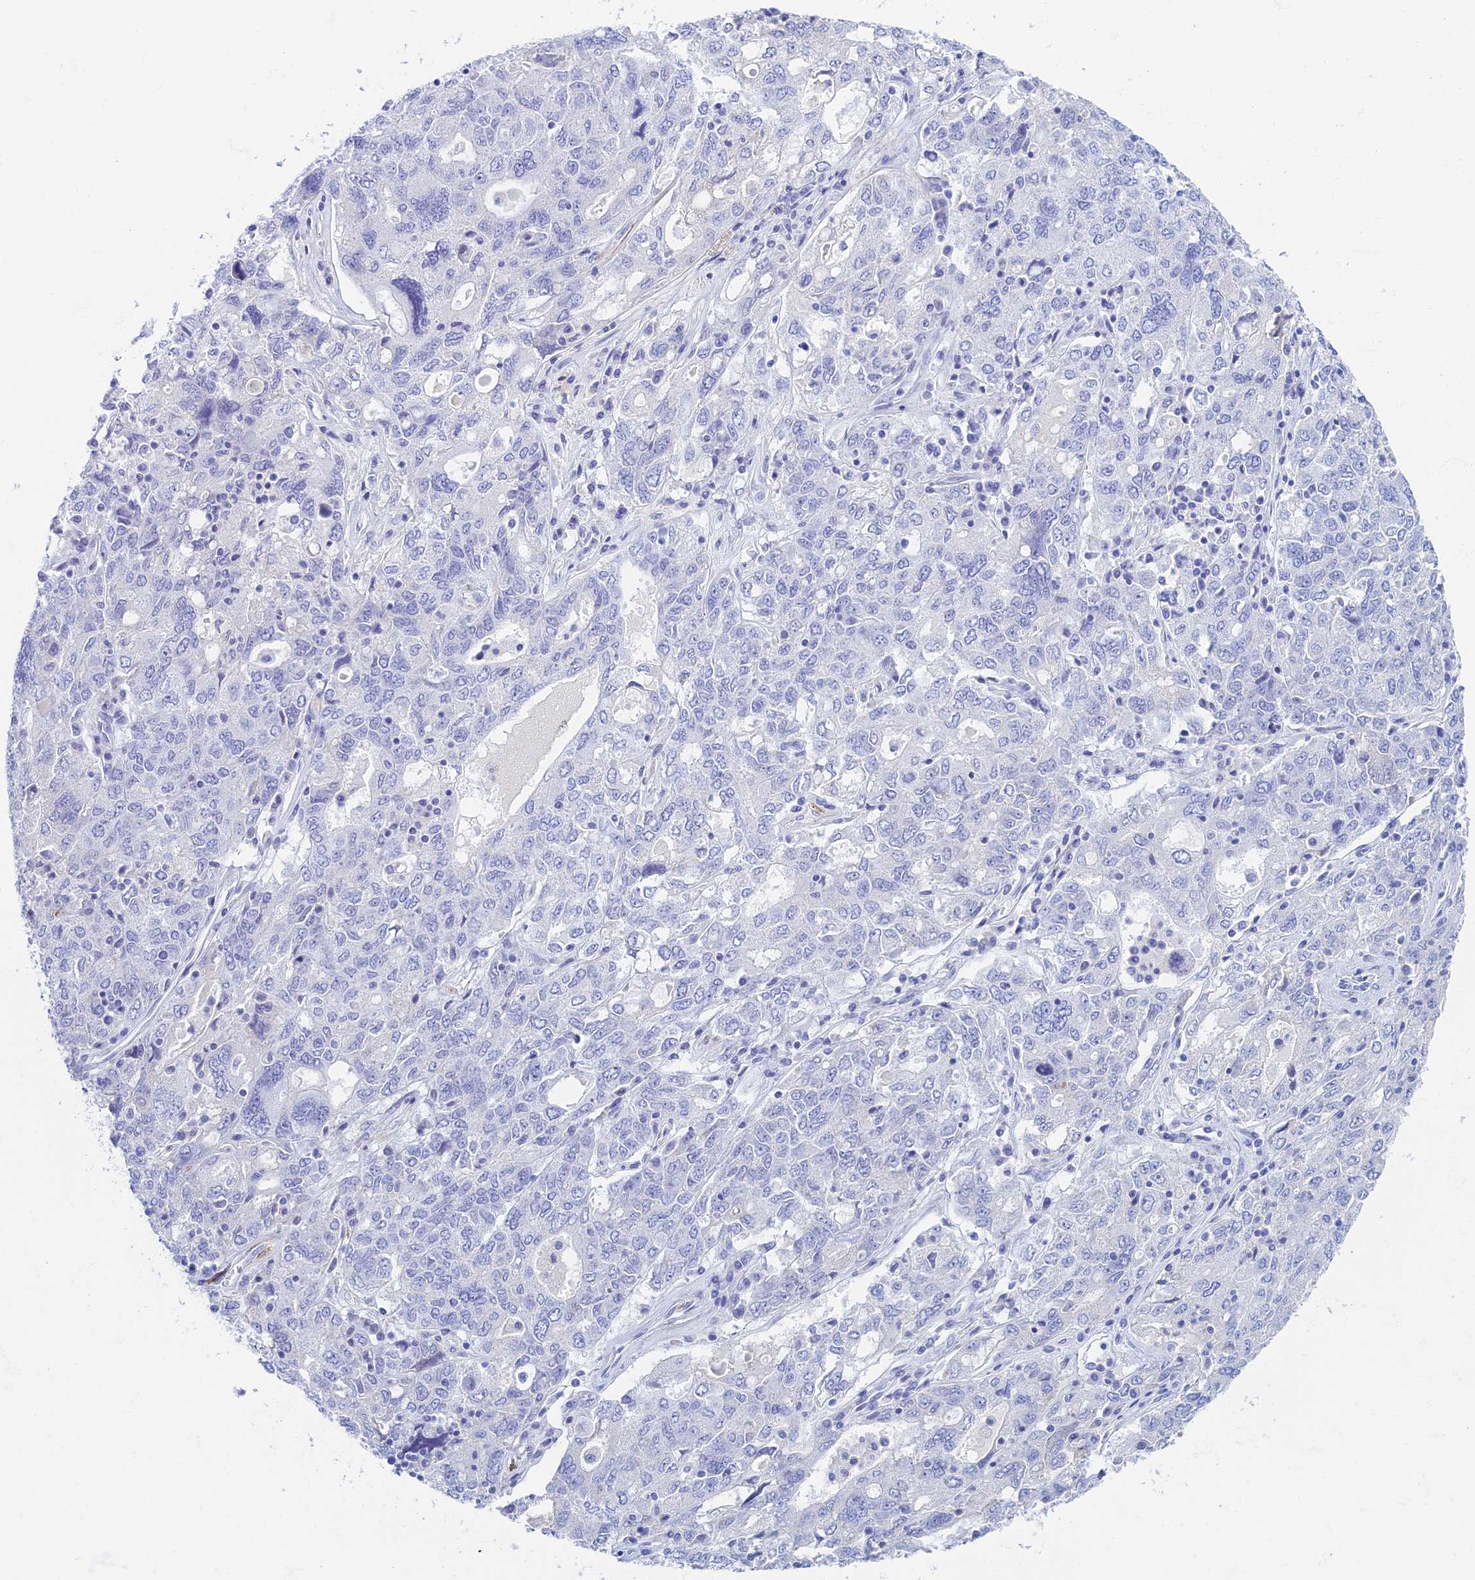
{"staining": {"intensity": "negative", "quantity": "none", "location": "none"}, "tissue": "ovarian cancer", "cell_type": "Tumor cells", "image_type": "cancer", "snomed": [{"axis": "morphology", "description": "Carcinoma, endometroid"}, {"axis": "topography", "description": "Ovary"}], "caption": "High magnification brightfield microscopy of endometroid carcinoma (ovarian) stained with DAB (3,3'-diaminobenzidine) (brown) and counterstained with hematoxylin (blue): tumor cells show no significant positivity. (DAB immunohistochemistry visualized using brightfield microscopy, high magnification).", "gene": "ETFRF1", "patient": {"sex": "female", "age": 62}}